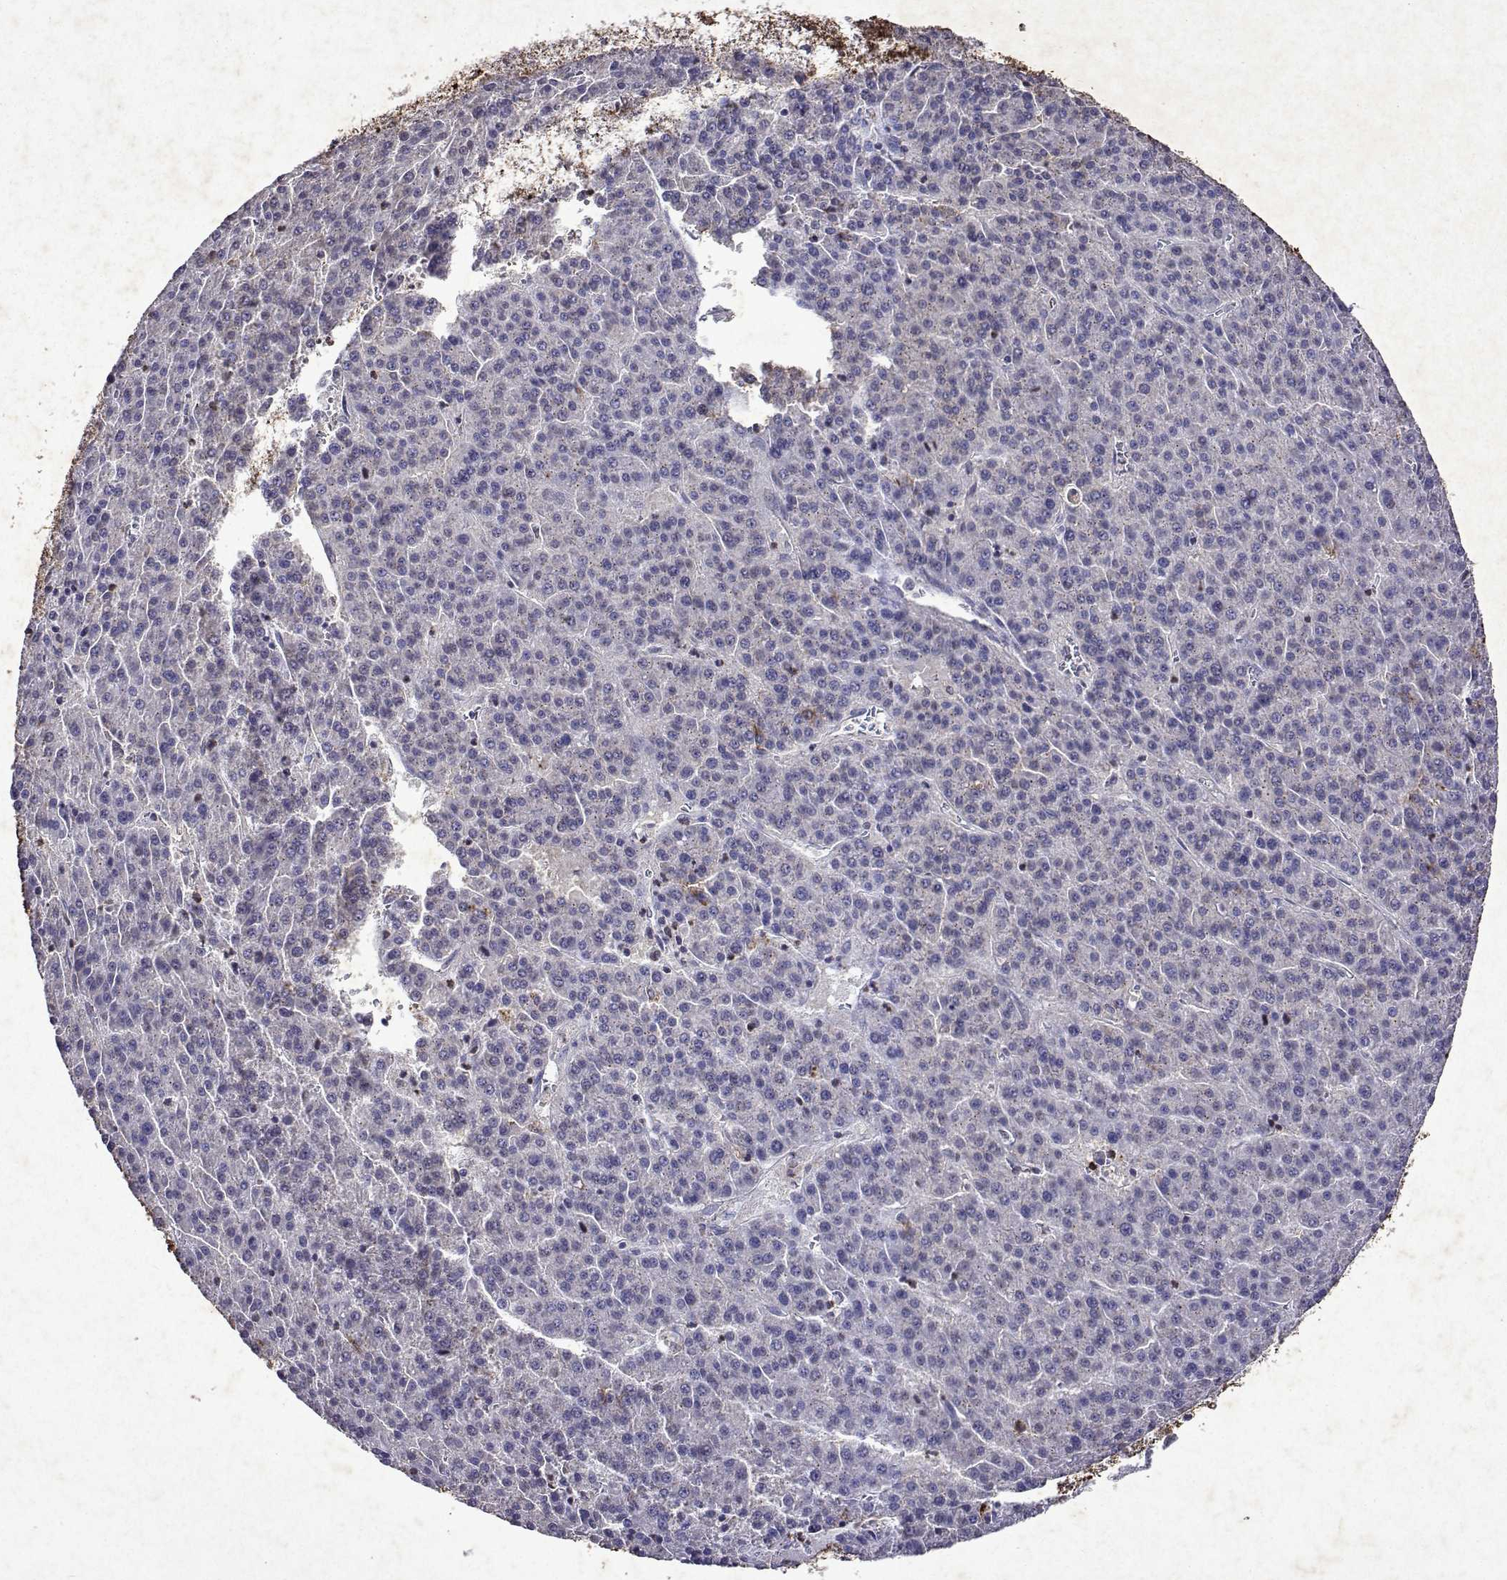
{"staining": {"intensity": "negative", "quantity": "none", "location": "none"}, "tissue": "liver cancer", "cell_type": "Tumor cells", "image_type": "cancer", "snomed": [{"axis": "morphology", "description": "Carcinoma, Hepatocellular, NOS"}, {"axis": "topography", "description": "Liver"}], "caption": "The micrograph exhibits no significant staining in tumor cells of liver cancer (hepatocellular carcinoma).", "gene": "DUSP28", "patient": {"sex": "female", "age": 58}}